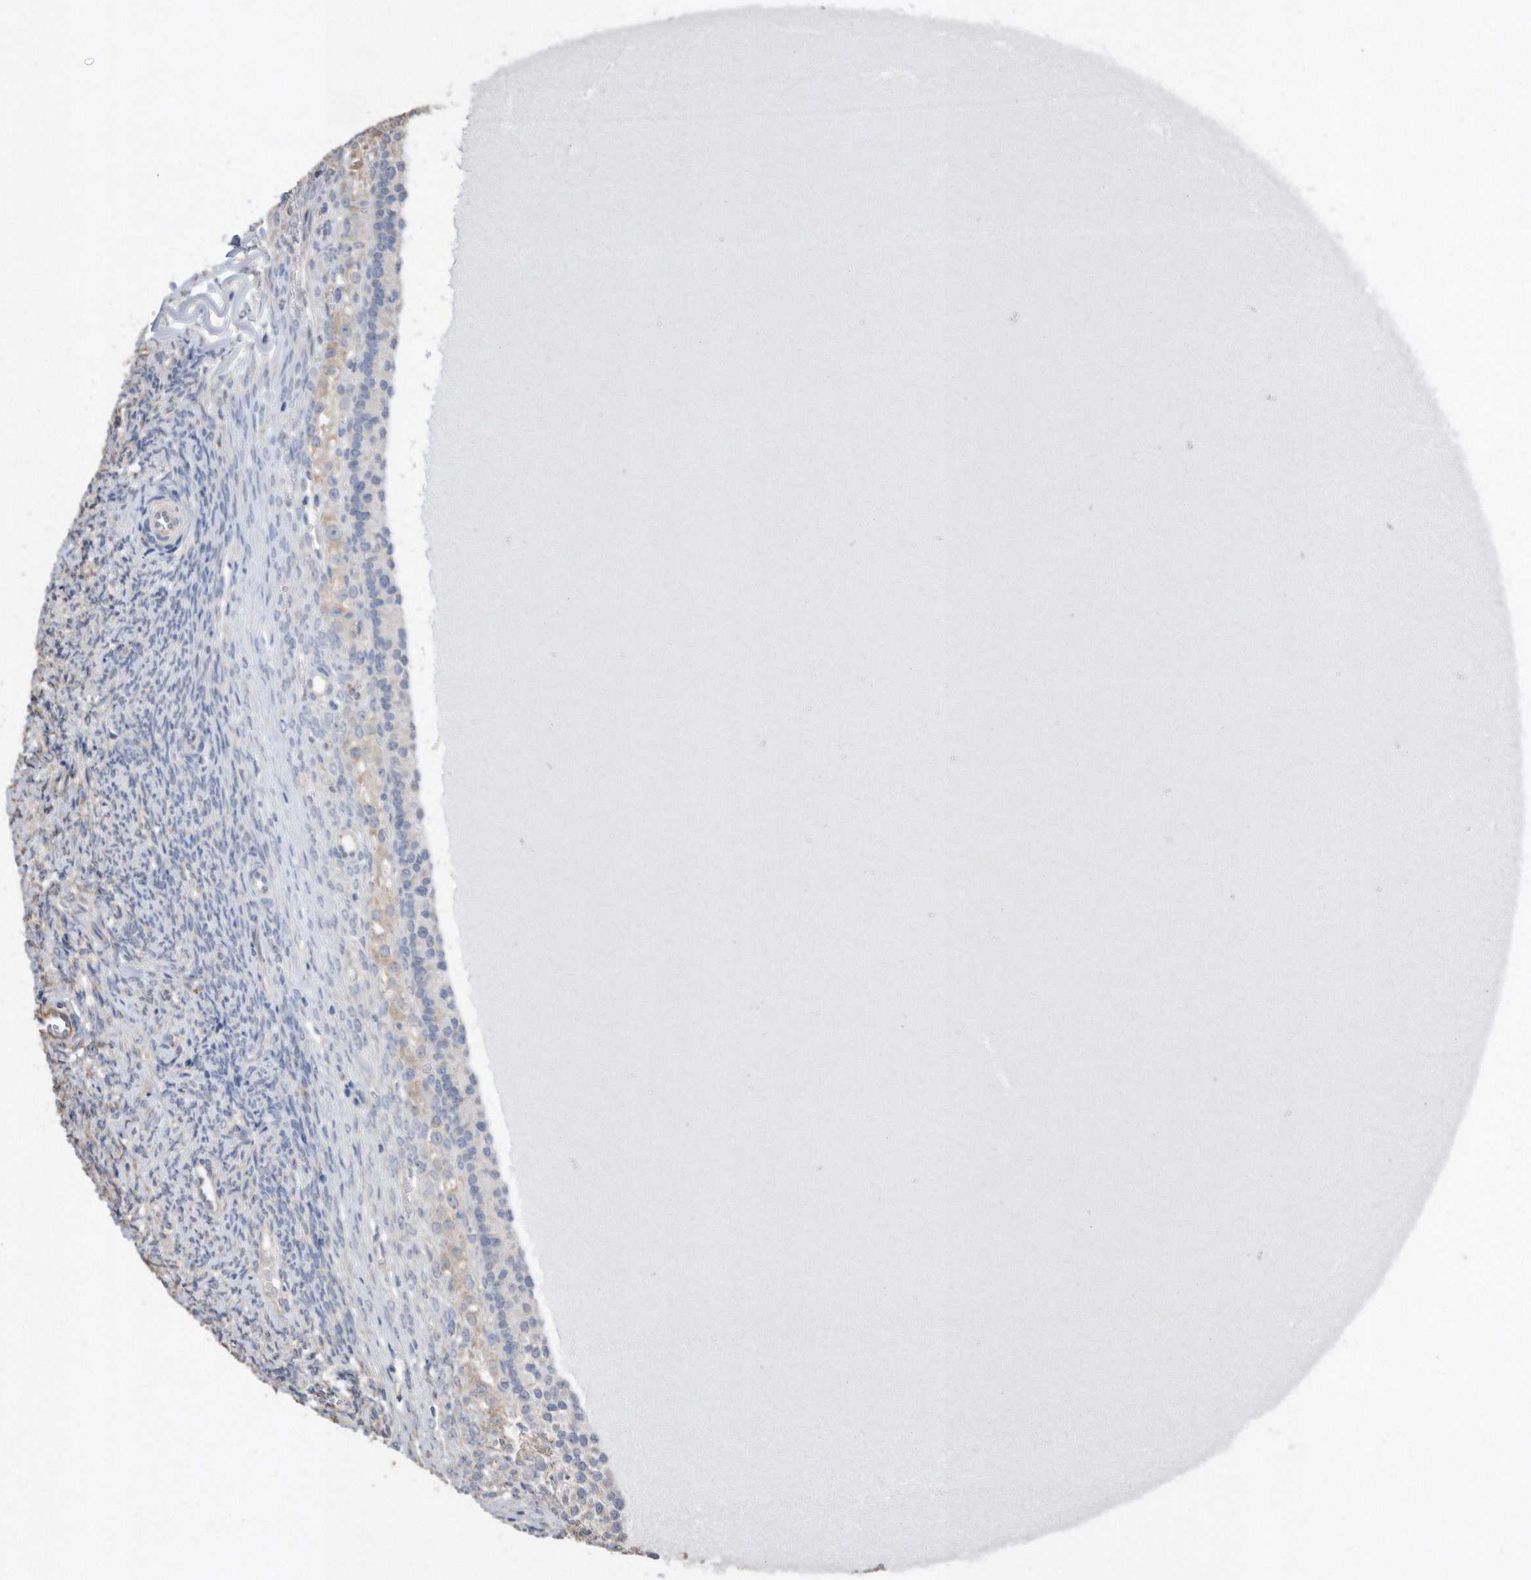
{"staining": {"intensity": "weak", "quantity": "<25%", "location": "cytoplasmic/membranous"}, "tissue": "ovary", "cell_type": "Ovarian stroma cells", "image_type": "normal", "snomed": [{"axis": "morphology", "description": "Normal tissue, NOS"}, {"axis": "topography", "description": "Ovary"}], "caption": "This is an immunohistochemistry (IHC) image of unremarkable human ovary. There is no positivity in ovarian stroma cells.", "gene": "PON2", "patient": {"sex": "female", "age": 41}}